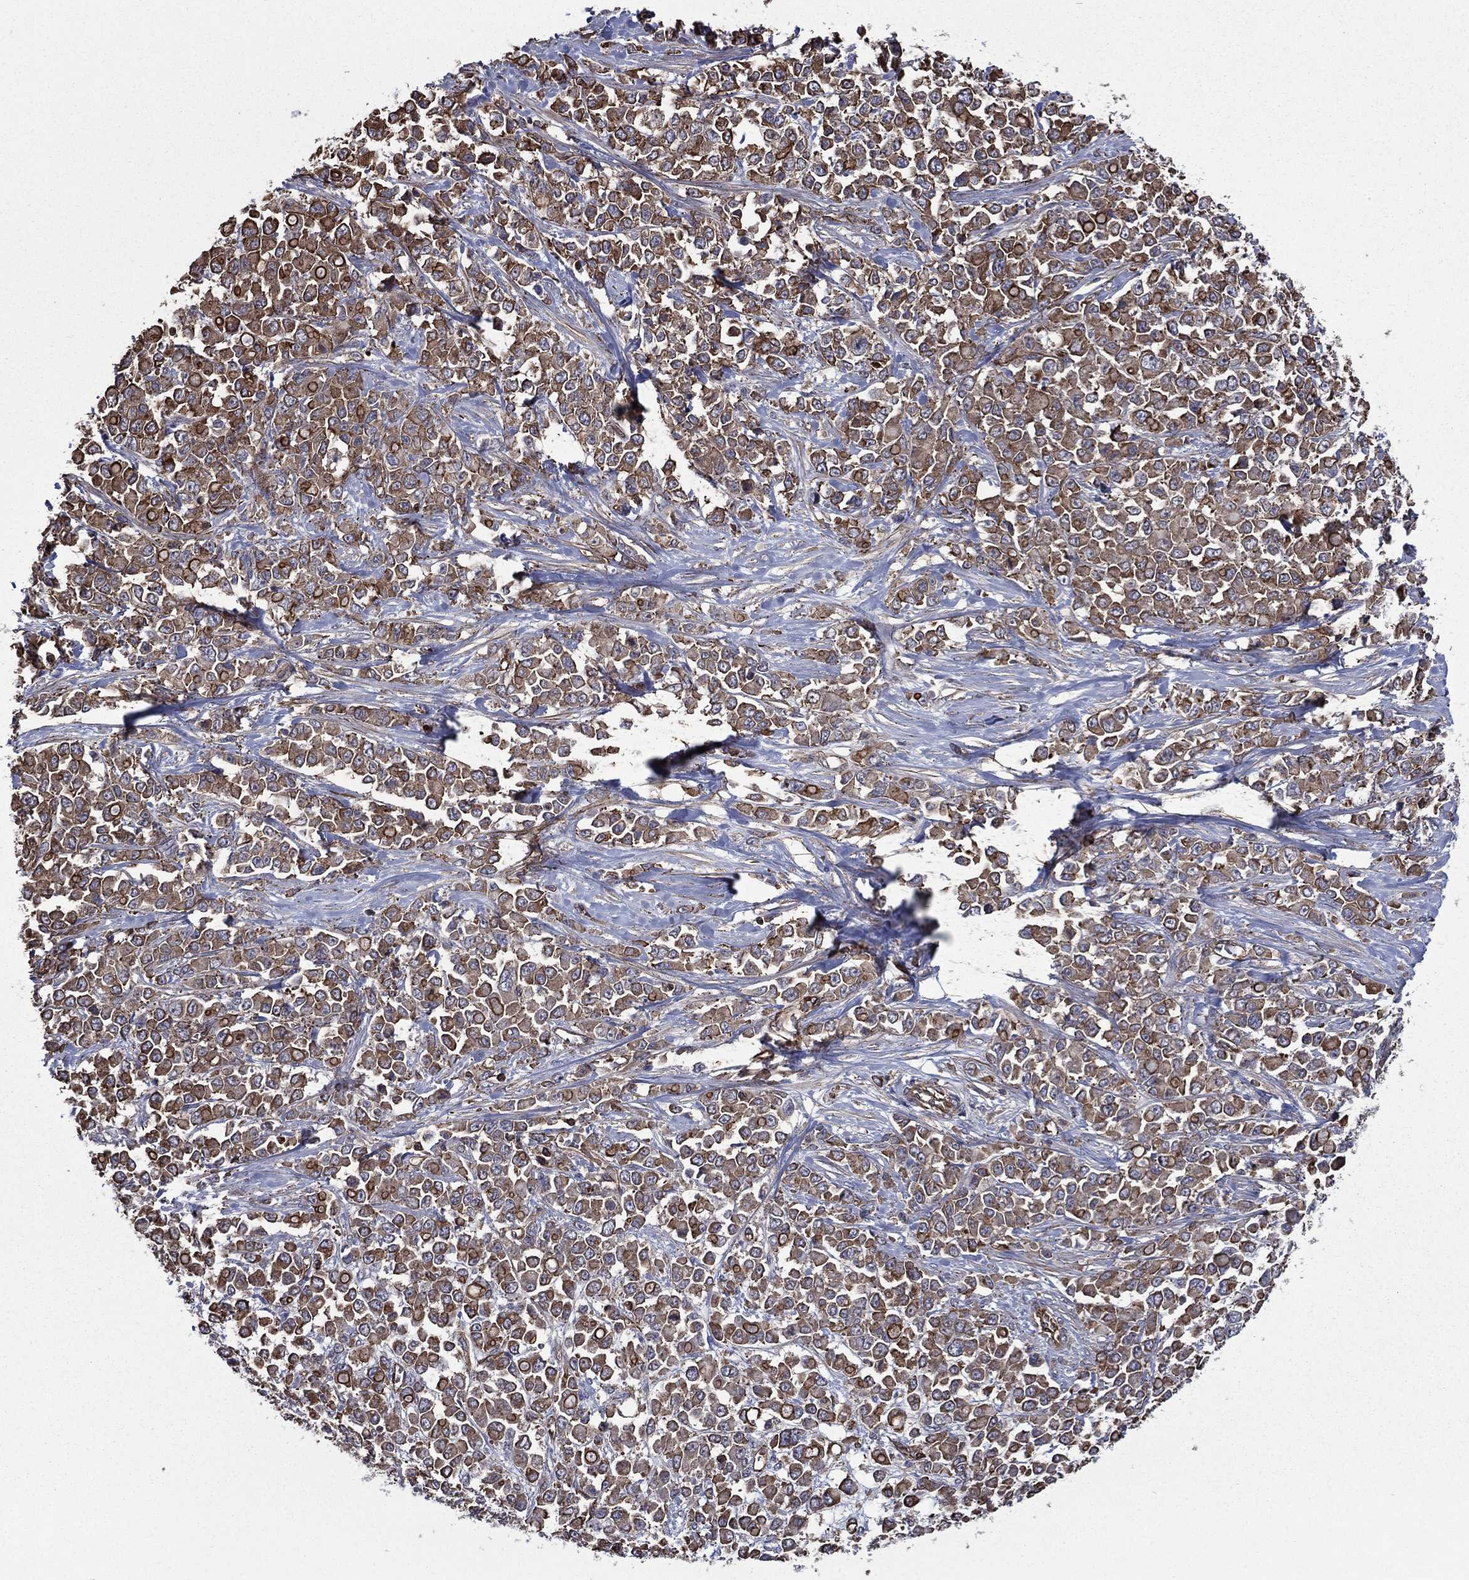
{"staining": {"intensity": "moderate", "quantity": ">75%", "location": "cytoplasmic/membranous"}, "tissue": "stomach cancer", "cell_type": "Tumor cells", "image_type": "cancer", "snomed": [{"axis": "morphology", "description": "Adenocarcinoma, NOS"}, {"axis": "topography", "description": "Stomach"}], "caption": "This image reveals IHC staining of stomach cancer (adenocarcinoma), with medium moderate cytoplasmic/membranous expression in about >75% of tumor cells.", "gene": "PLPP3", "patient": {"sex": "female", "age": 76}}